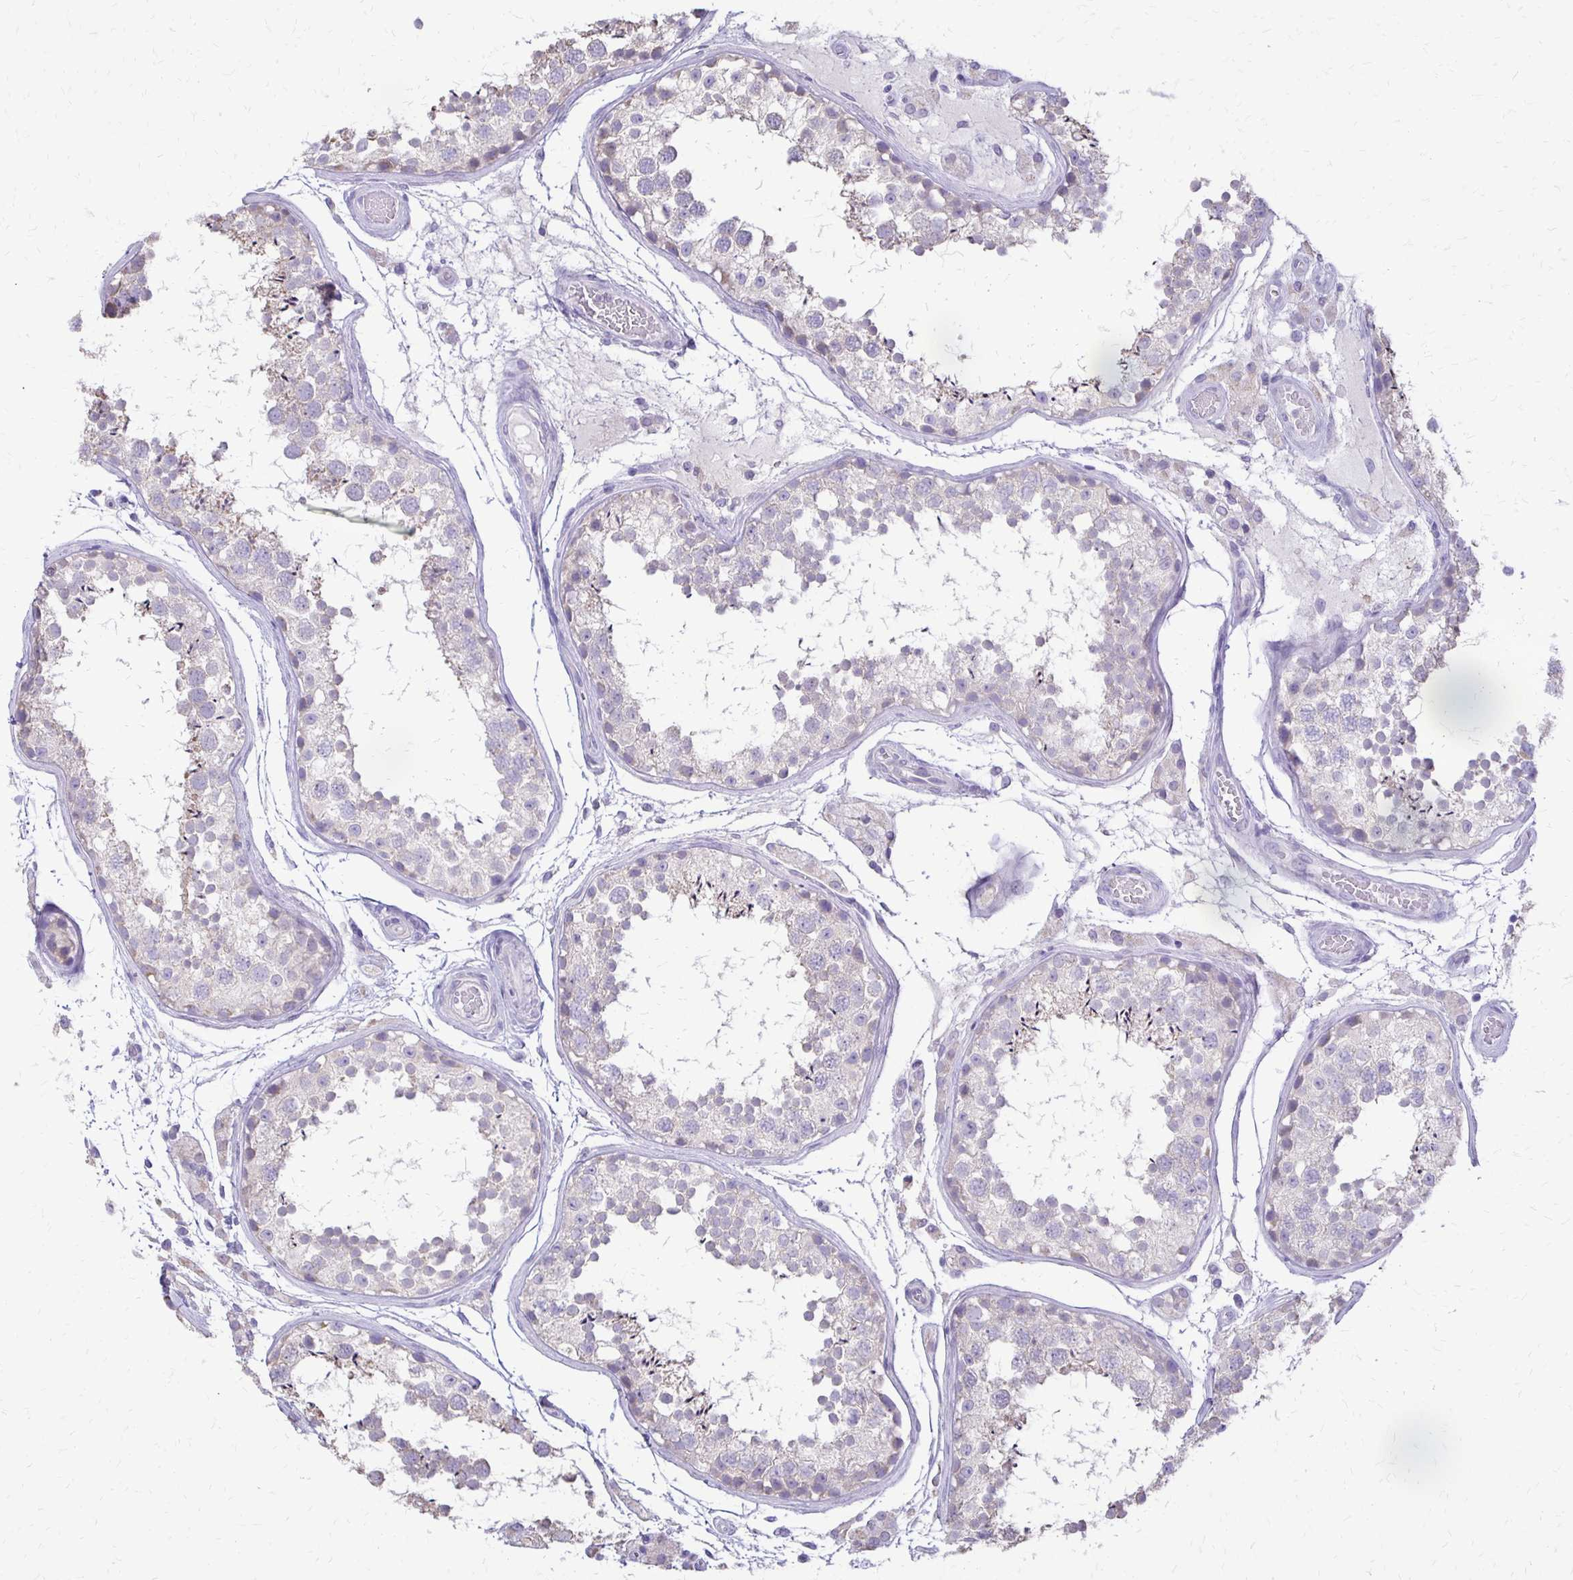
{"staining": {"intensity": "weak", "quantity": "<25%", "location": "cytoplasmic/membranous"}, "tissue": "testis", "cell_type": "Cells in seminiferous ducts", "image_type": "normal", "snomed": [{"axis": "morphology", "description": "Normal tissue, NOS"}, {"axis": "topography", "description": "Testis"}], "caption": "DAB (3,3'-diaminobenzidine) immunohistochemical staining of normal testis shows no significant positivity in cells in seminiferous ducts. (DAB IHC with hematoxylin counter stain).", "gene": "ALPG", "patient": {"sex": "male", "age": 29}}